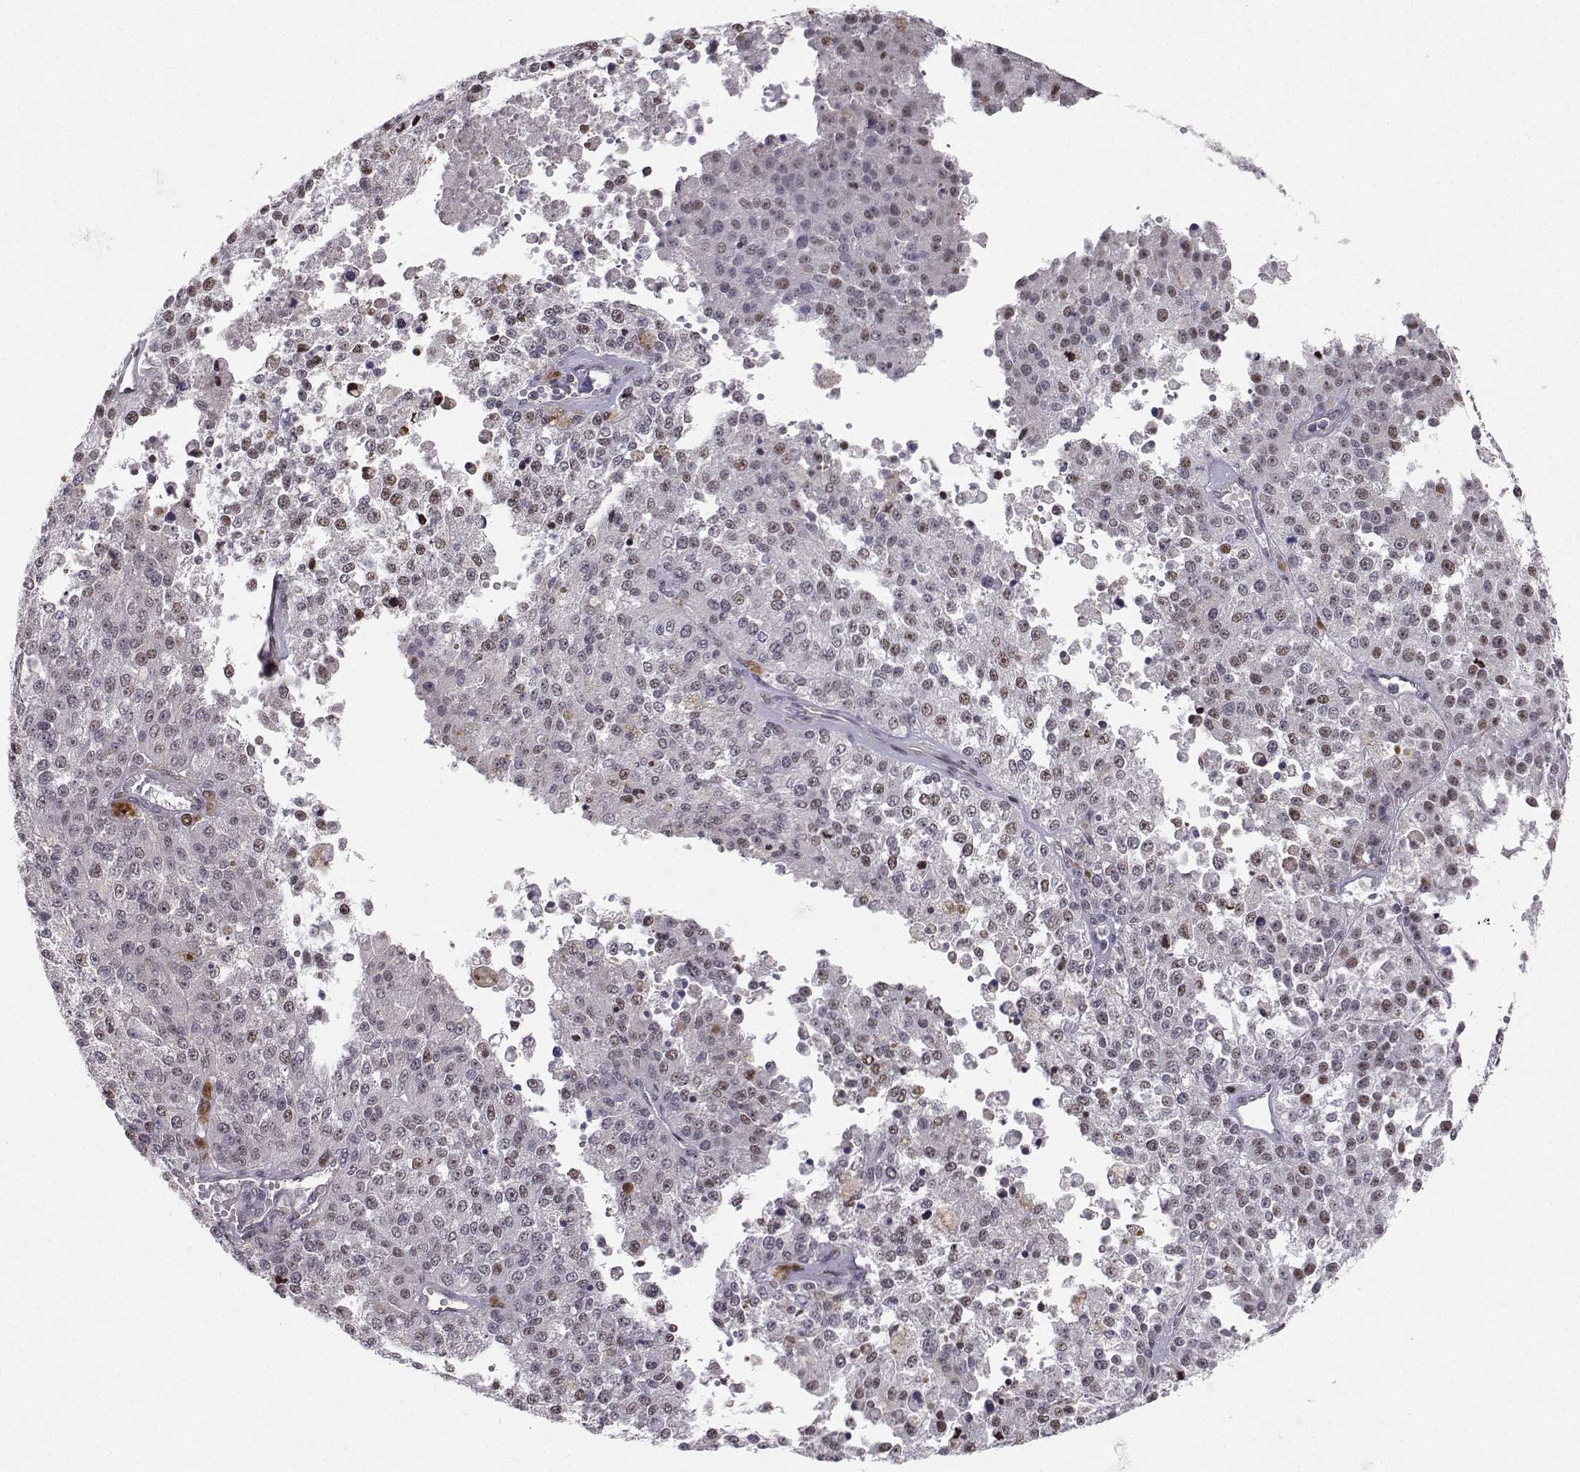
{"staining": {"intensity": "weak", "quantity": "25%-75%", "location": "nuclear"}, "tissue": "melanoma", "cell_type": "Tumor cells", "image_type": "cancer", "snomed": [{"axis": "morphology", "description": "Malignant melanoma, Metastatic site"}, {"axis": "topography", "description": "Lymph node"}], "caption": "Immunohistochemical staining of human malignant melanoma (metastatic site) exhibits low levels of weak nuclear staining in about 25%-75% of tumor cells. (Brightfield microscopy of DAB IHC at high magnification).", "gene": "PKP2", "patient": {"sex": "female", "age": 64}}